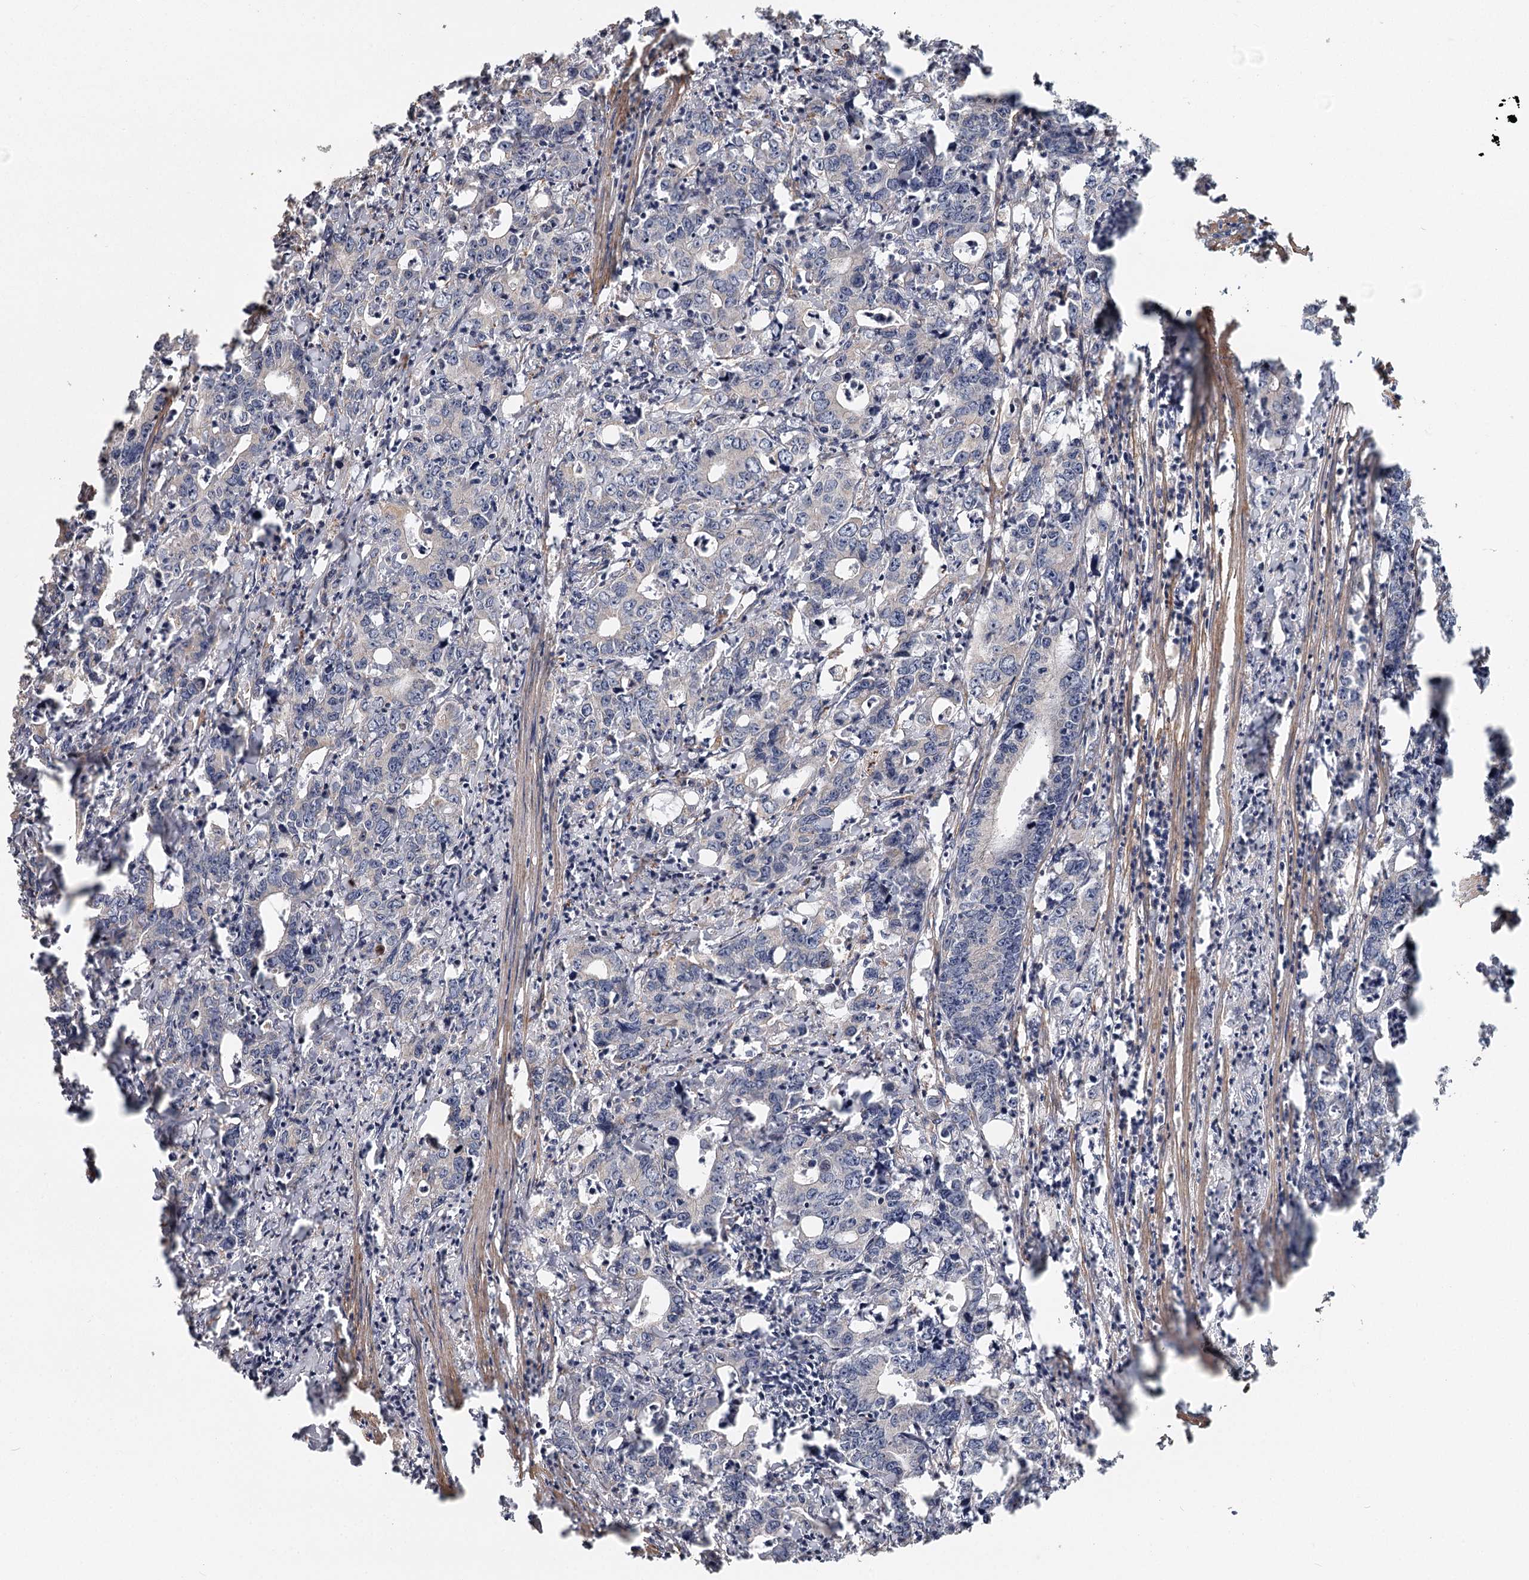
{"staining": {"intensity": "negative", "quantity": "none", "location": "none"}, "tissue": "colorectal cancer", "cell_type": "Tumor cells", "image_type": "cancer", "snomed": [{"axis": "morphology", "description": "Adenocarcinoma, NOS"}, {"axis": "topography", "description": "Colon"}], "caption": "Colorectal cancer (adenocarcinoma) stained for a protein using immunohistochemistry exhibits no positivity tumor cells.", "gene": "DHRS9", "patient": {"sex": "female", "age": 75}}